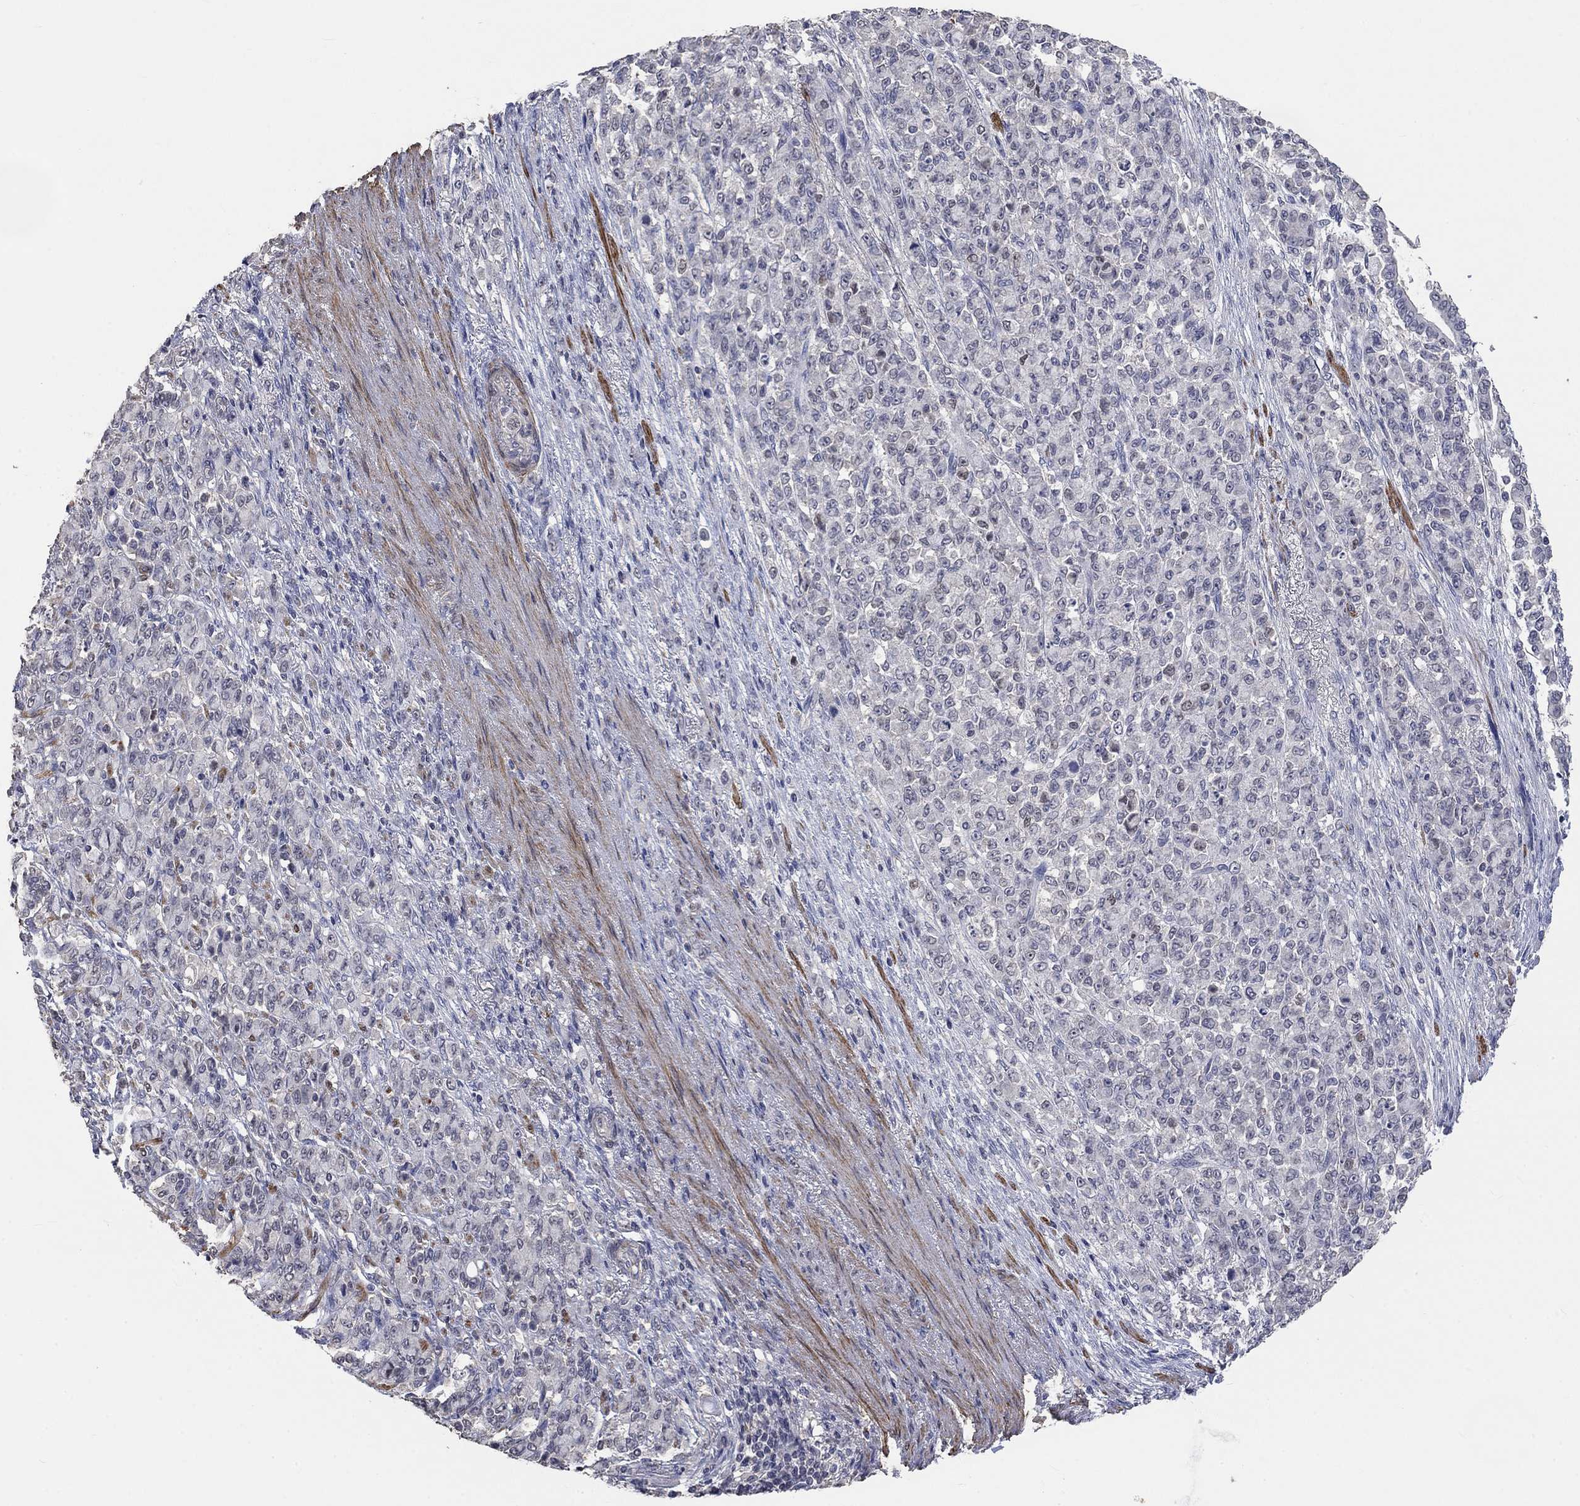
{"staining": {"intensity": "negative", "quantity": "none", "location": "none"}, "tissue": "stomach cancer", "cell_type": "Tumor cells", "image_type": "cancer", "snomed": [{"axis": "morphology", "description": "Normal tissue, NOS"}, {"axis": "morphology", "description": "Adenocarcinoma, NOS"}, {"axis": "topography", "description": "Stomach"}], "caption": "High magnification brightfield microscopy of stomach adenocarcinoma stained with DAB (3,3'-diaminobenzidine) (brown) and counterstained with hematoxylin (blue): tumor cells show no significant positivity.", "gene": "ZBTB18", "patient": {"sex": "female", "age": 79}}